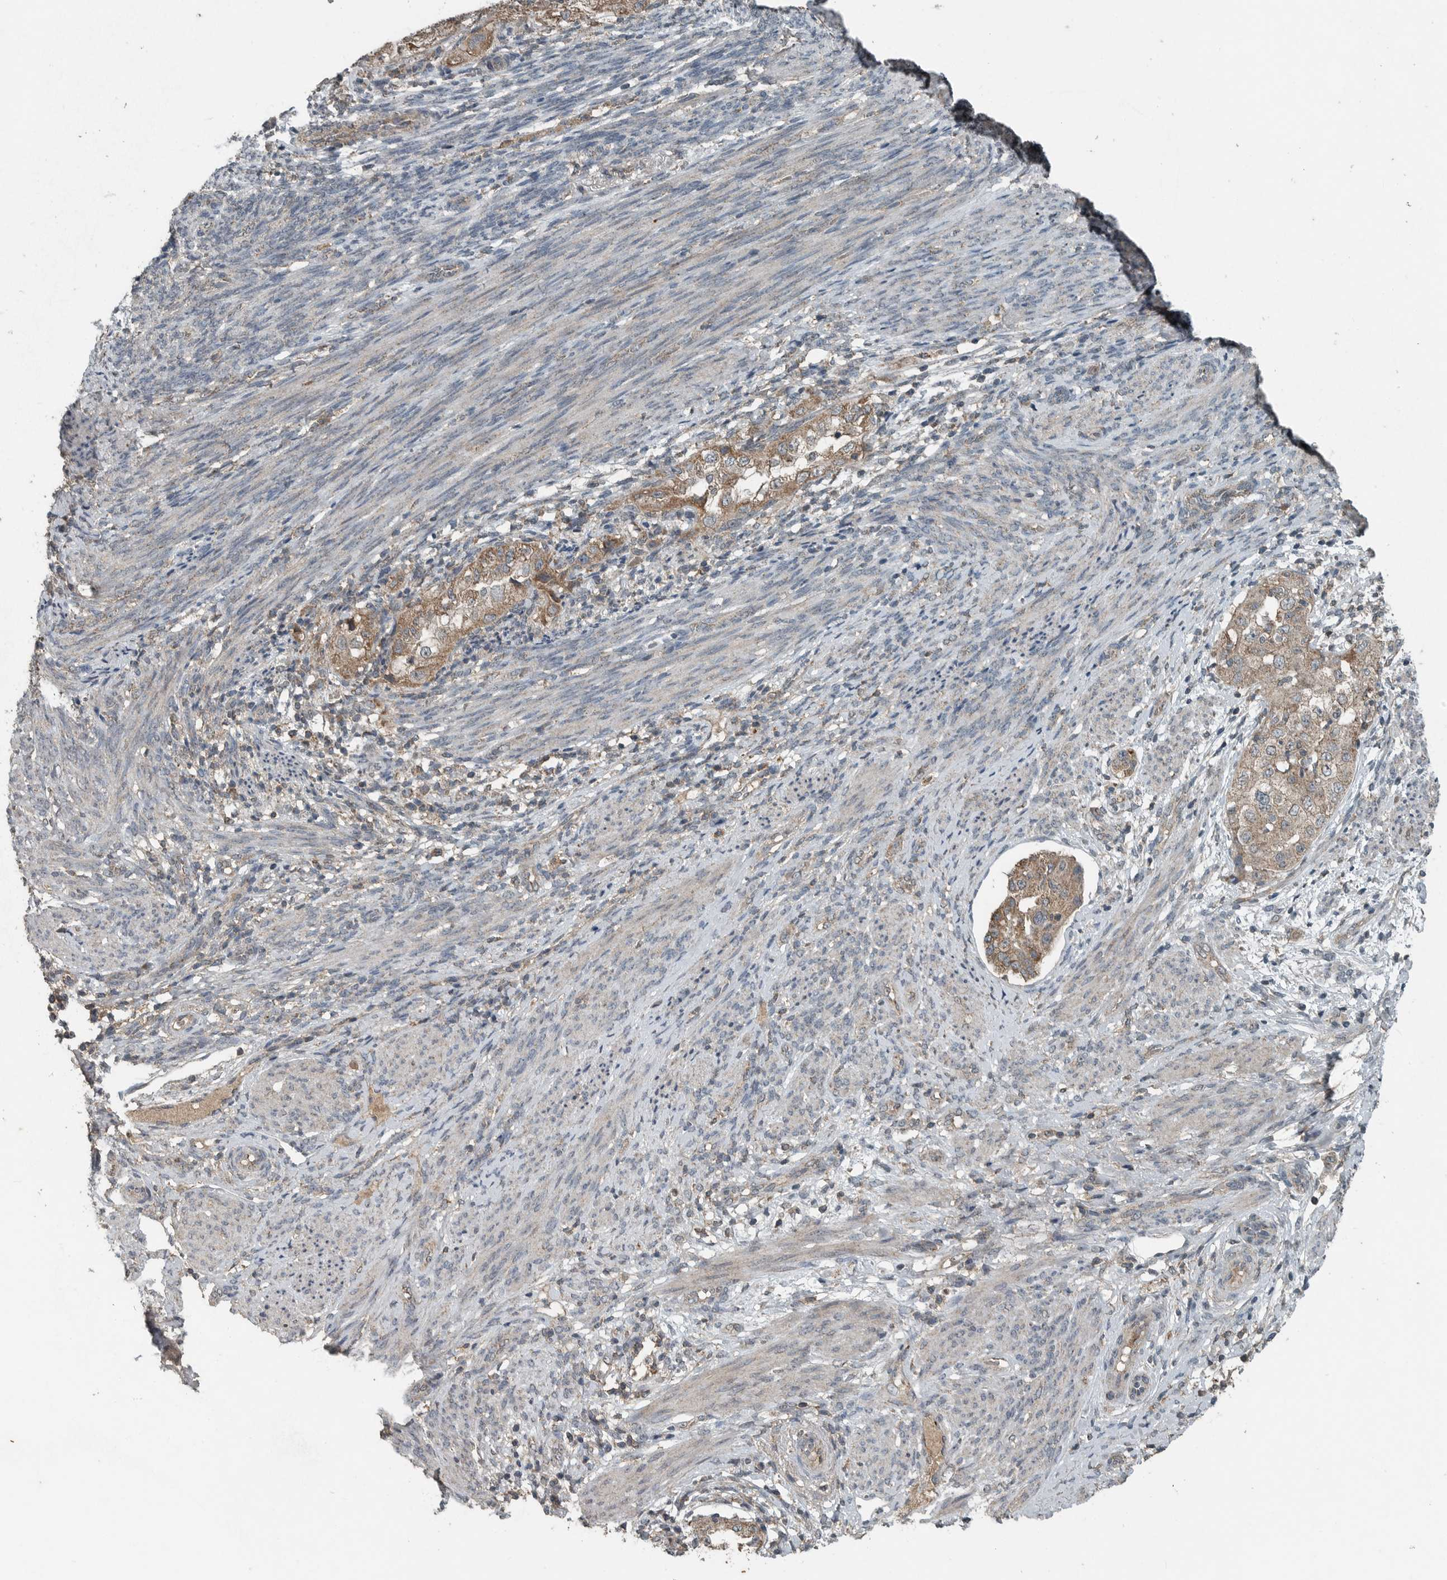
{"staining": {"intensity": "moderate", "quantity": ">75%", "location": "cytoplasmic/membranous"}, "tissue": "endometrial cancer", "cell_type": "Tumor cells", "image_type": "cancer", "snomed": [{"axis": "morphology", "description": "Adenocarcinoma, NOS"}, {"axis": "topography", "description": "Endometrium"}], "caption": "The photomicrograph displays staining of endometrial adenocarcinoma, revealing moderate cytoplasmic/membranous protein positivity (brown color) within tumor cells. (Stains: DAB in brown, nuclei in blue, Microscopy: brightfield microscopy at high magnification).", "gene": "IL6ST", "patient": {"sex": "female", "age": 85}}